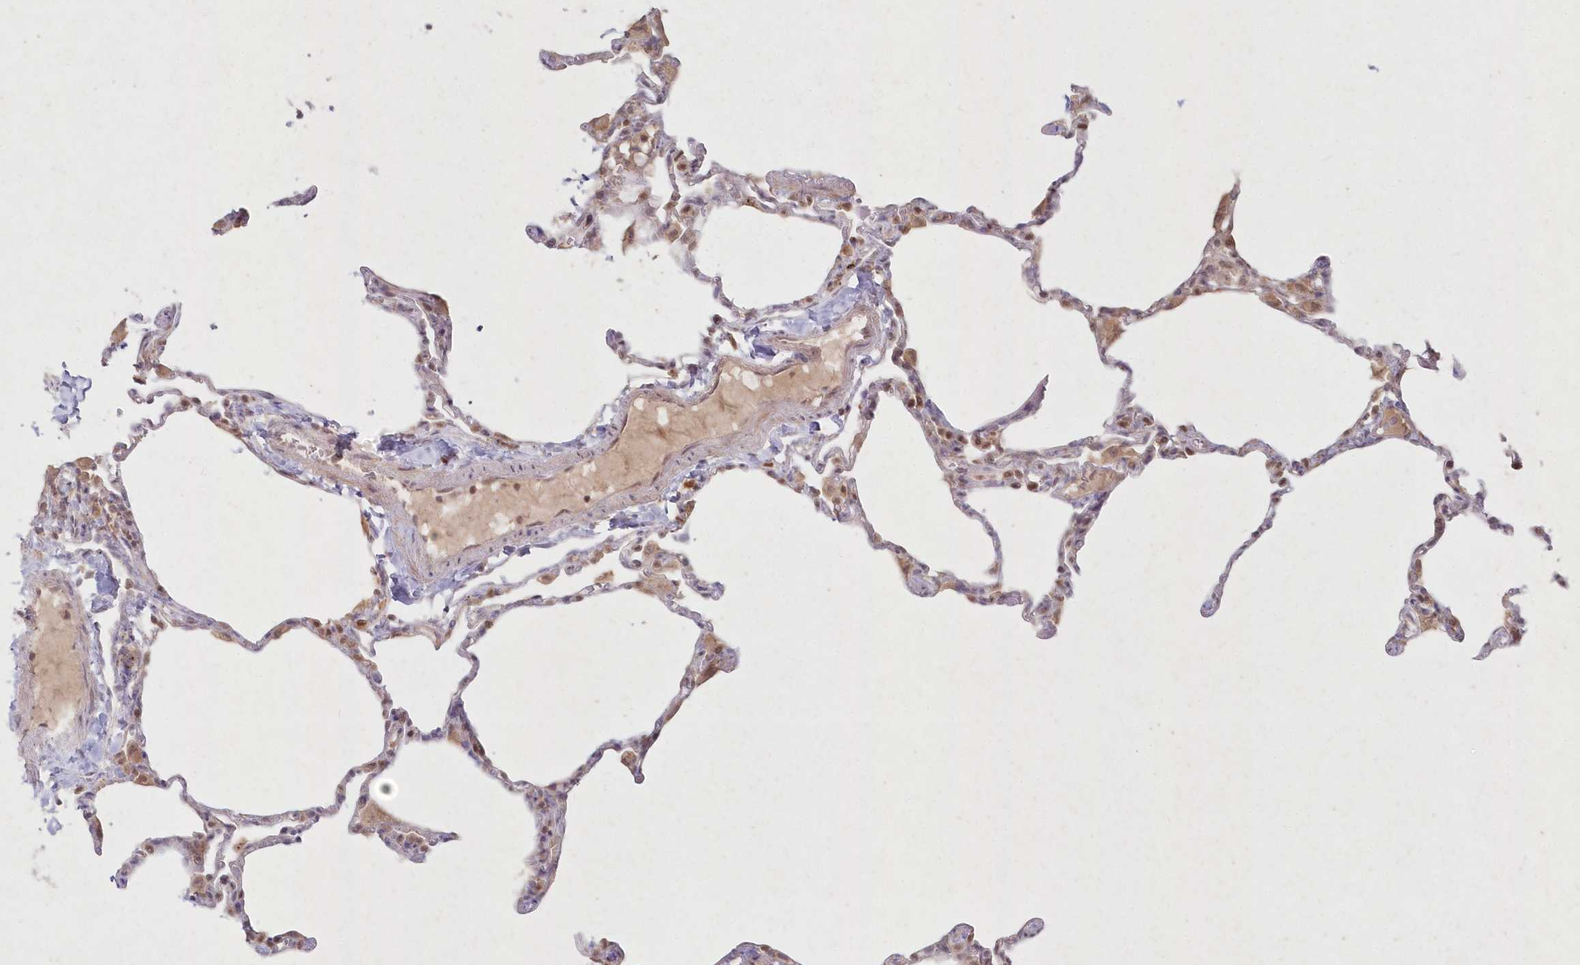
{"staining": {"intensity": "moderate", "quantity": "<25%", "location": "cytoplasmic/membranous,nuclear"}, "tissue": "lung", "cell_type": "Alveolar cells", "image_type": "normal", "snomed": [{"axis": "morphology", "description": "Normal tissue, NOS"}, {"axis": "topography", "description": "Lung"}], "caption": "Alveolar cells show low levels of moderate cytoplasmic/membranous,nuclear staining in about <25% of cells in unremarkable human lung. (DAB = brown stain, brightfield microscopy at high magnification).", "gene": "ASCC1", "patient": {"sex": "male", "age": 20}}